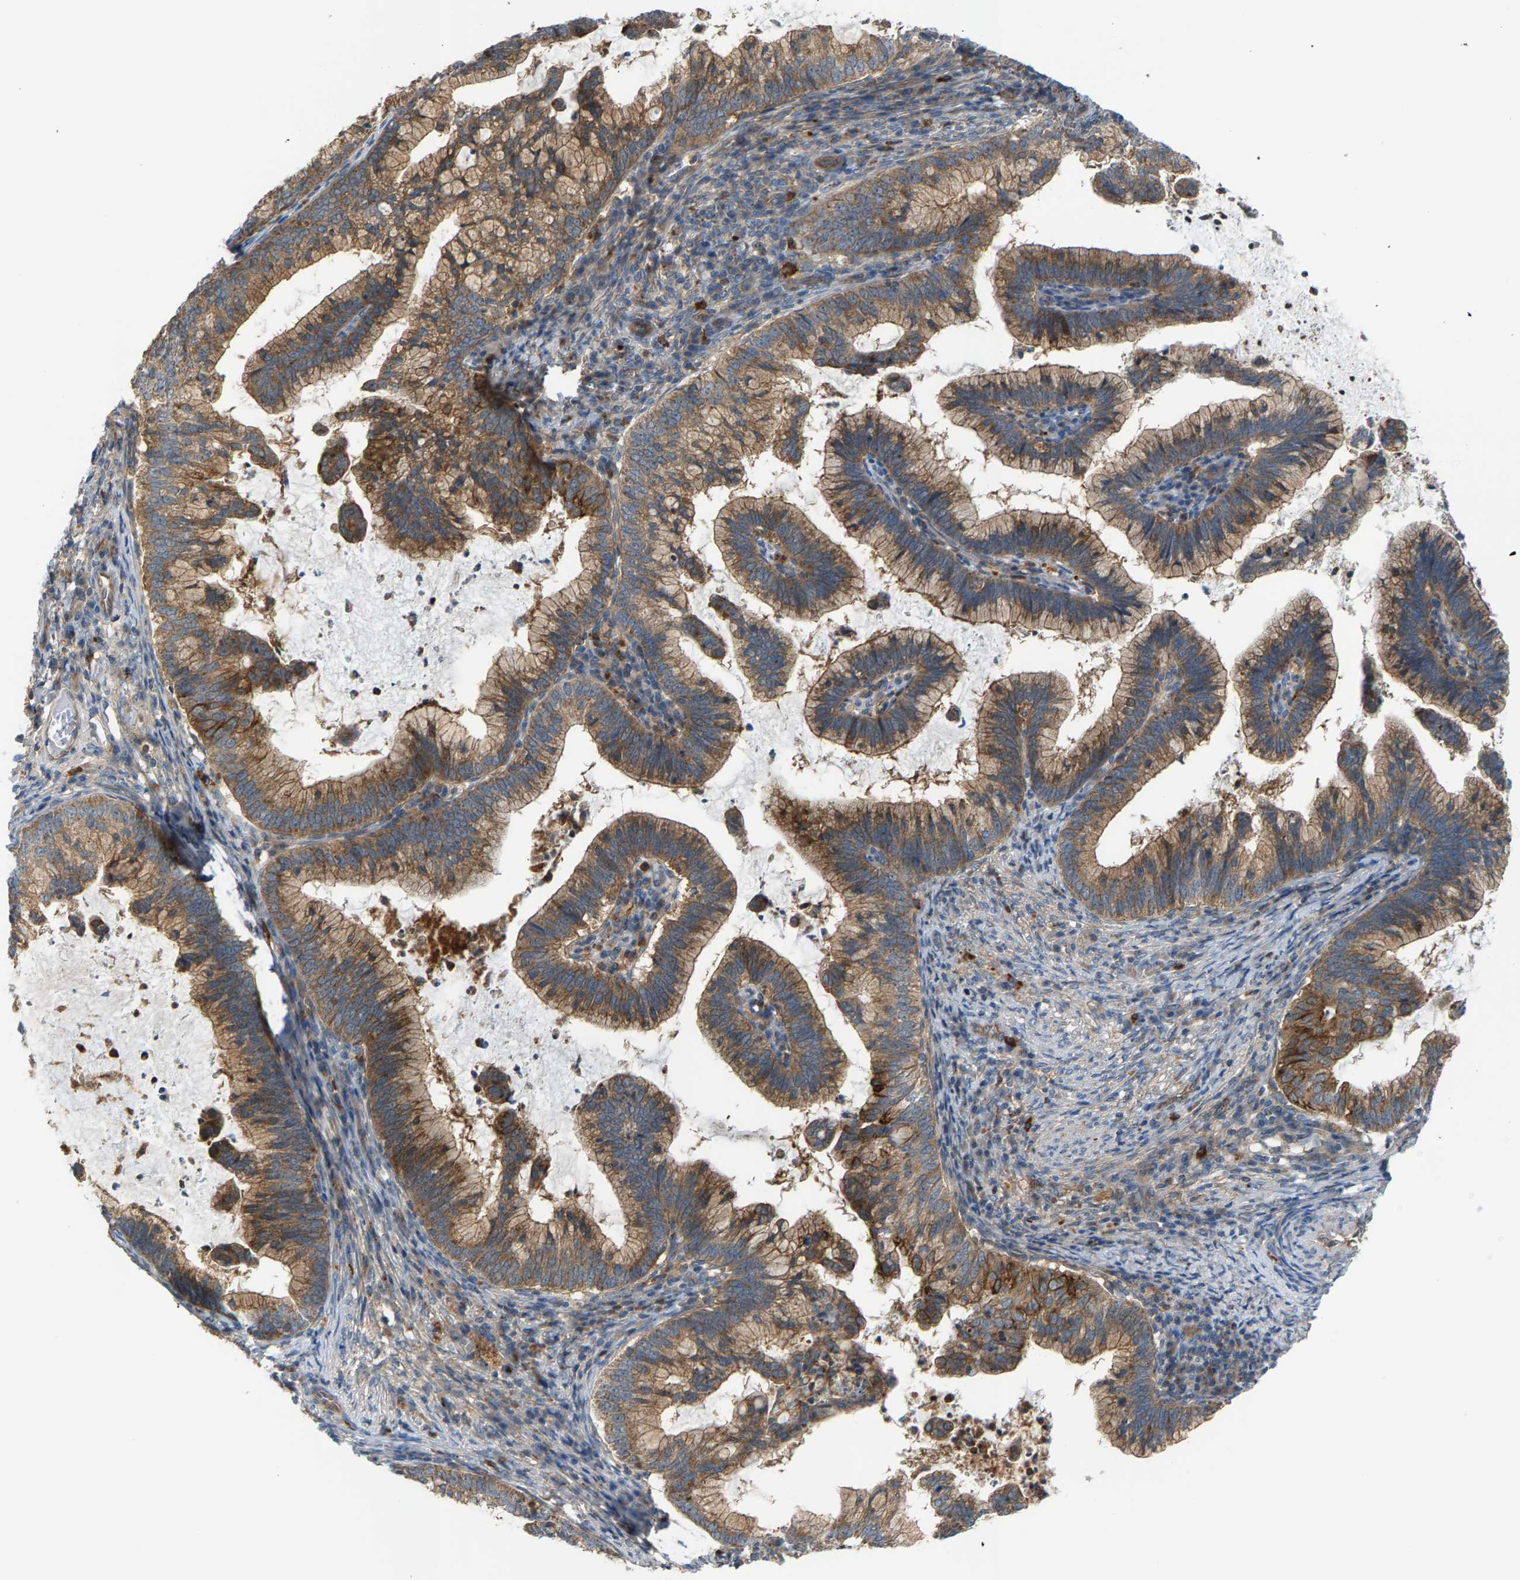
{"staining": {"intensity": "moderate", "quantity": ">75%", "location": "cytoplasmic/membranous"}, "tissue": "cervical cancer", "cell_type": "Tumor cells", "image_type": "cancer", "snomed": [{"axis": "morphology", "description": "Adenocarcinoma, NOS"}, {"axis": "topography", "description": "Cervix"}], "caption": "Brown immunohistochemical staining in human cervical cancer (adenocarcinoma) shows moderate cytoplasmic/membranous staining in approximately >75% of tumor cells.", "gene": "PDCL", "patient": {"sex": "female", "age": 36}}